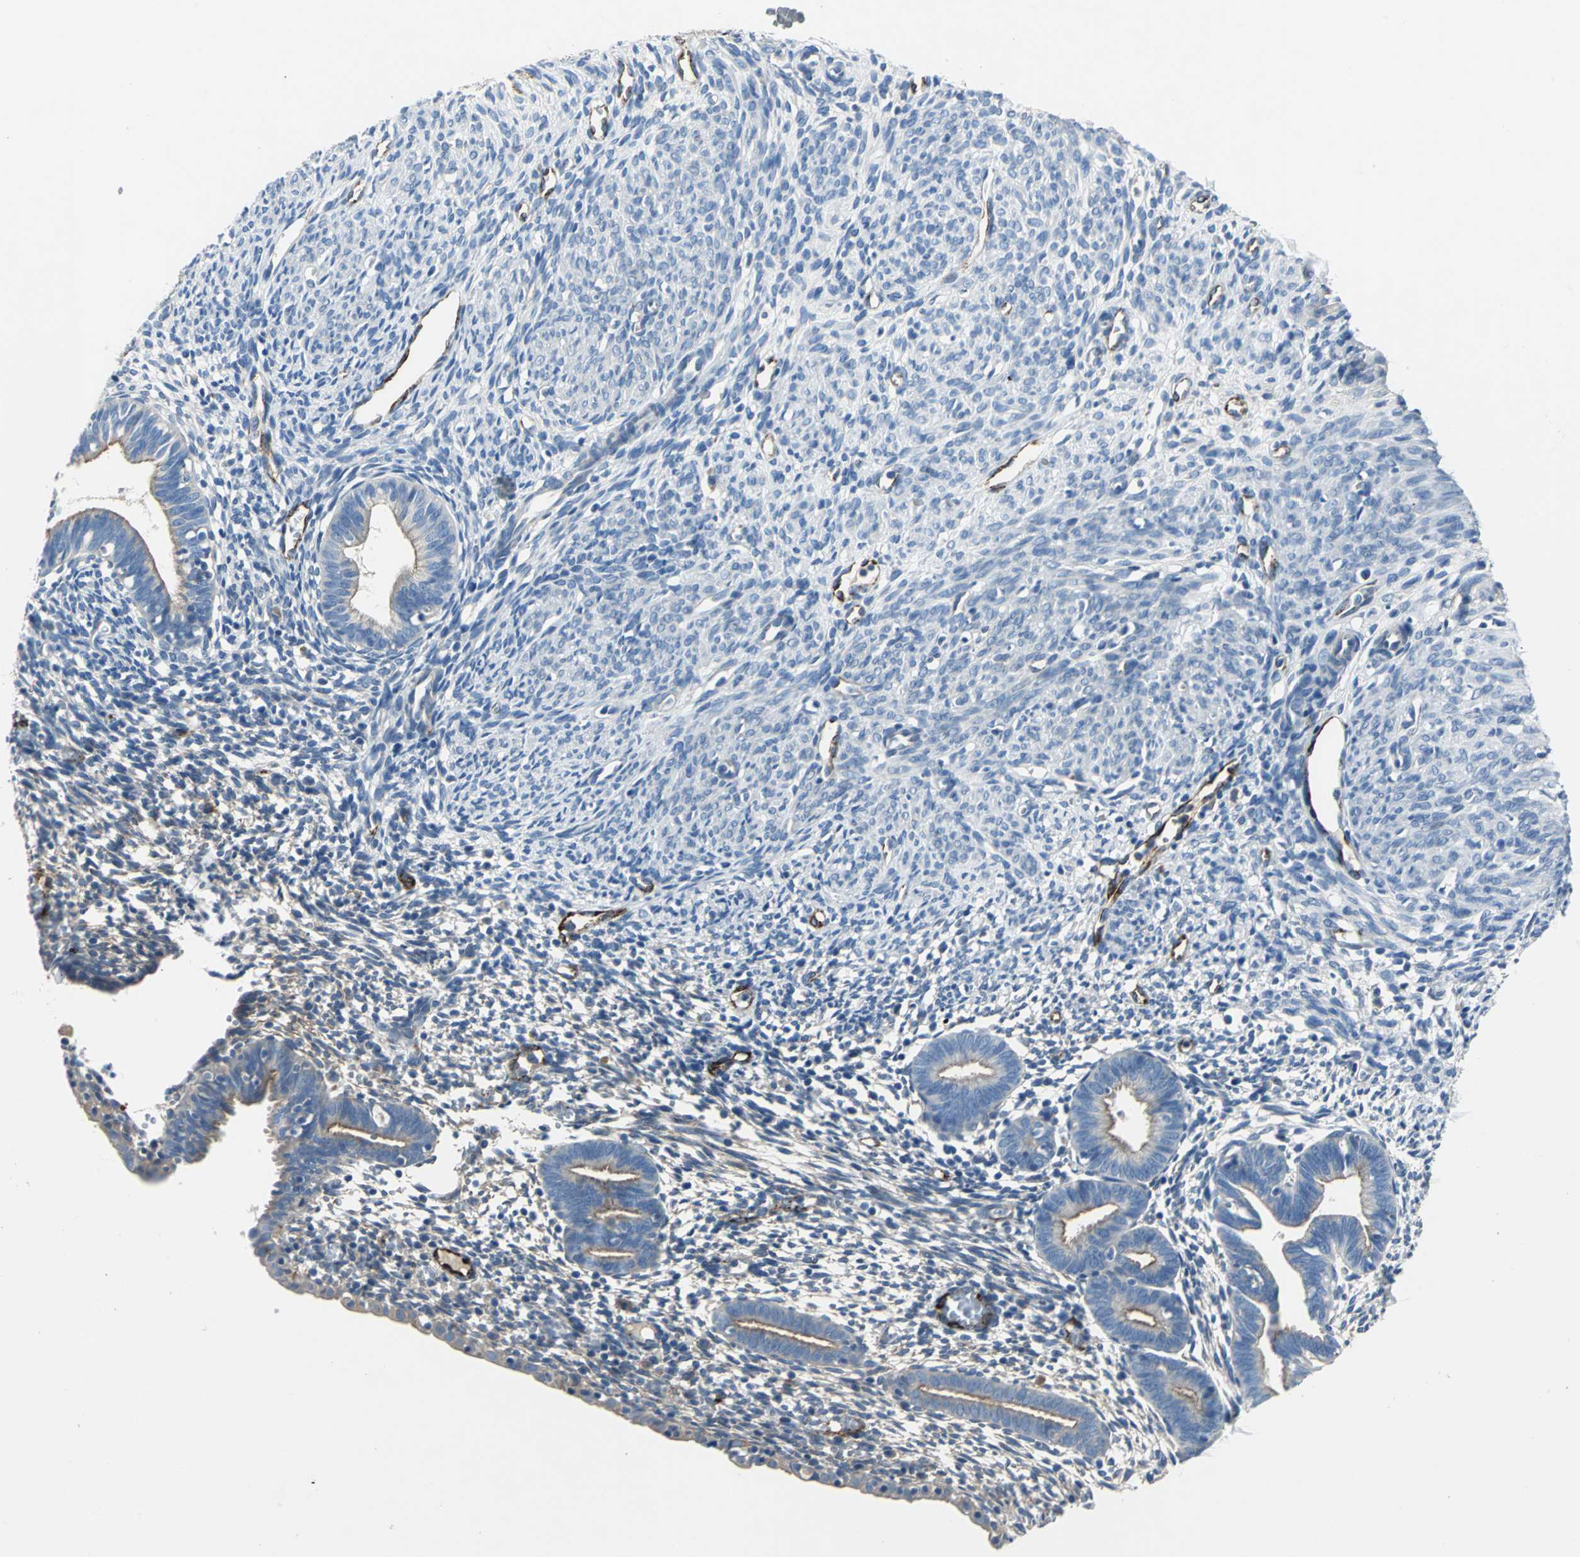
{"staining": {"intensity": "negative", "quantity": "none", "location": "none"}, "tissue": "endometrium", "cell_type": "Cells in endometrial stroma", "image_type": "normal", "snomed": [{"axis": "morphology", "description": "Normal tissue, NOS"}, {"axis": "morphology", "description": "Atrophy, NOS"}, {"axis": "topography", "description": "Uterus"}, {"axis": "topography", "description": "Endometrium"}], "caption": "This is a photomicrograph of immunohistochemistry (IHC) staining of normal endometrium, which shows no expression in cells in endometrial stroma. (IHC, brightfield microscopy, high magnification).", "gene": "SELP", "patient": {"sex": "female", "age": 68}}